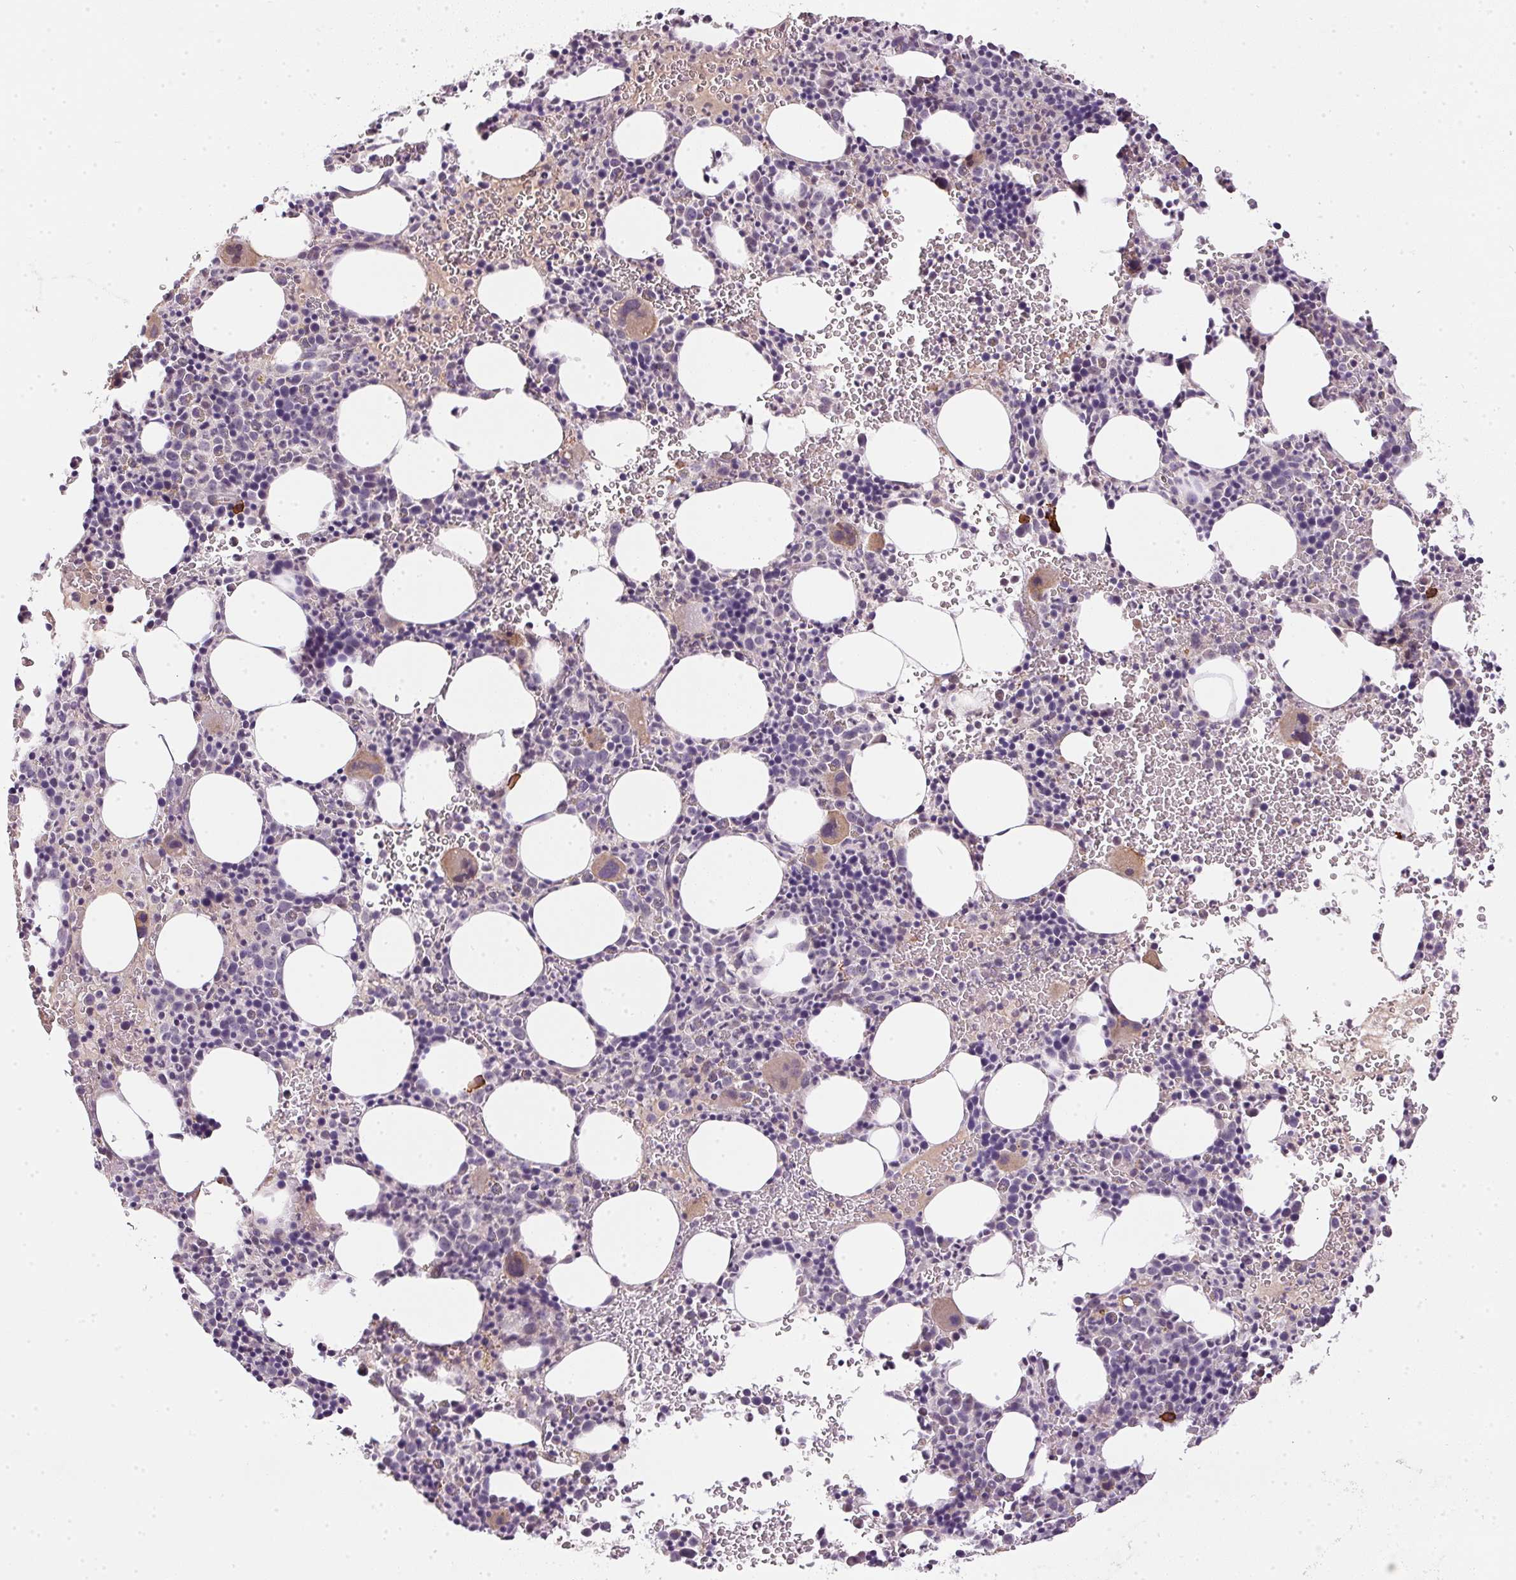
{"staining": {"intensity": "weak", "quantity": "<25%", "location": "cytoplasmic/membranous"}, "tissue": "bone marrow", "cell_type": "Hematopoietic cells", "image_type": "normal", "snomed": [{"axis": "morphology", "description": "Normal tissue, NOS"}, {"axis": "topography", "description": "Bone marrow"}], "caption": "Immunohistochemical staining of normal bone marrow exhibits no significant expression in hematopoietic cells.", "gene": "CFAP92", "patient": {"sex": "male", "age": 63}}